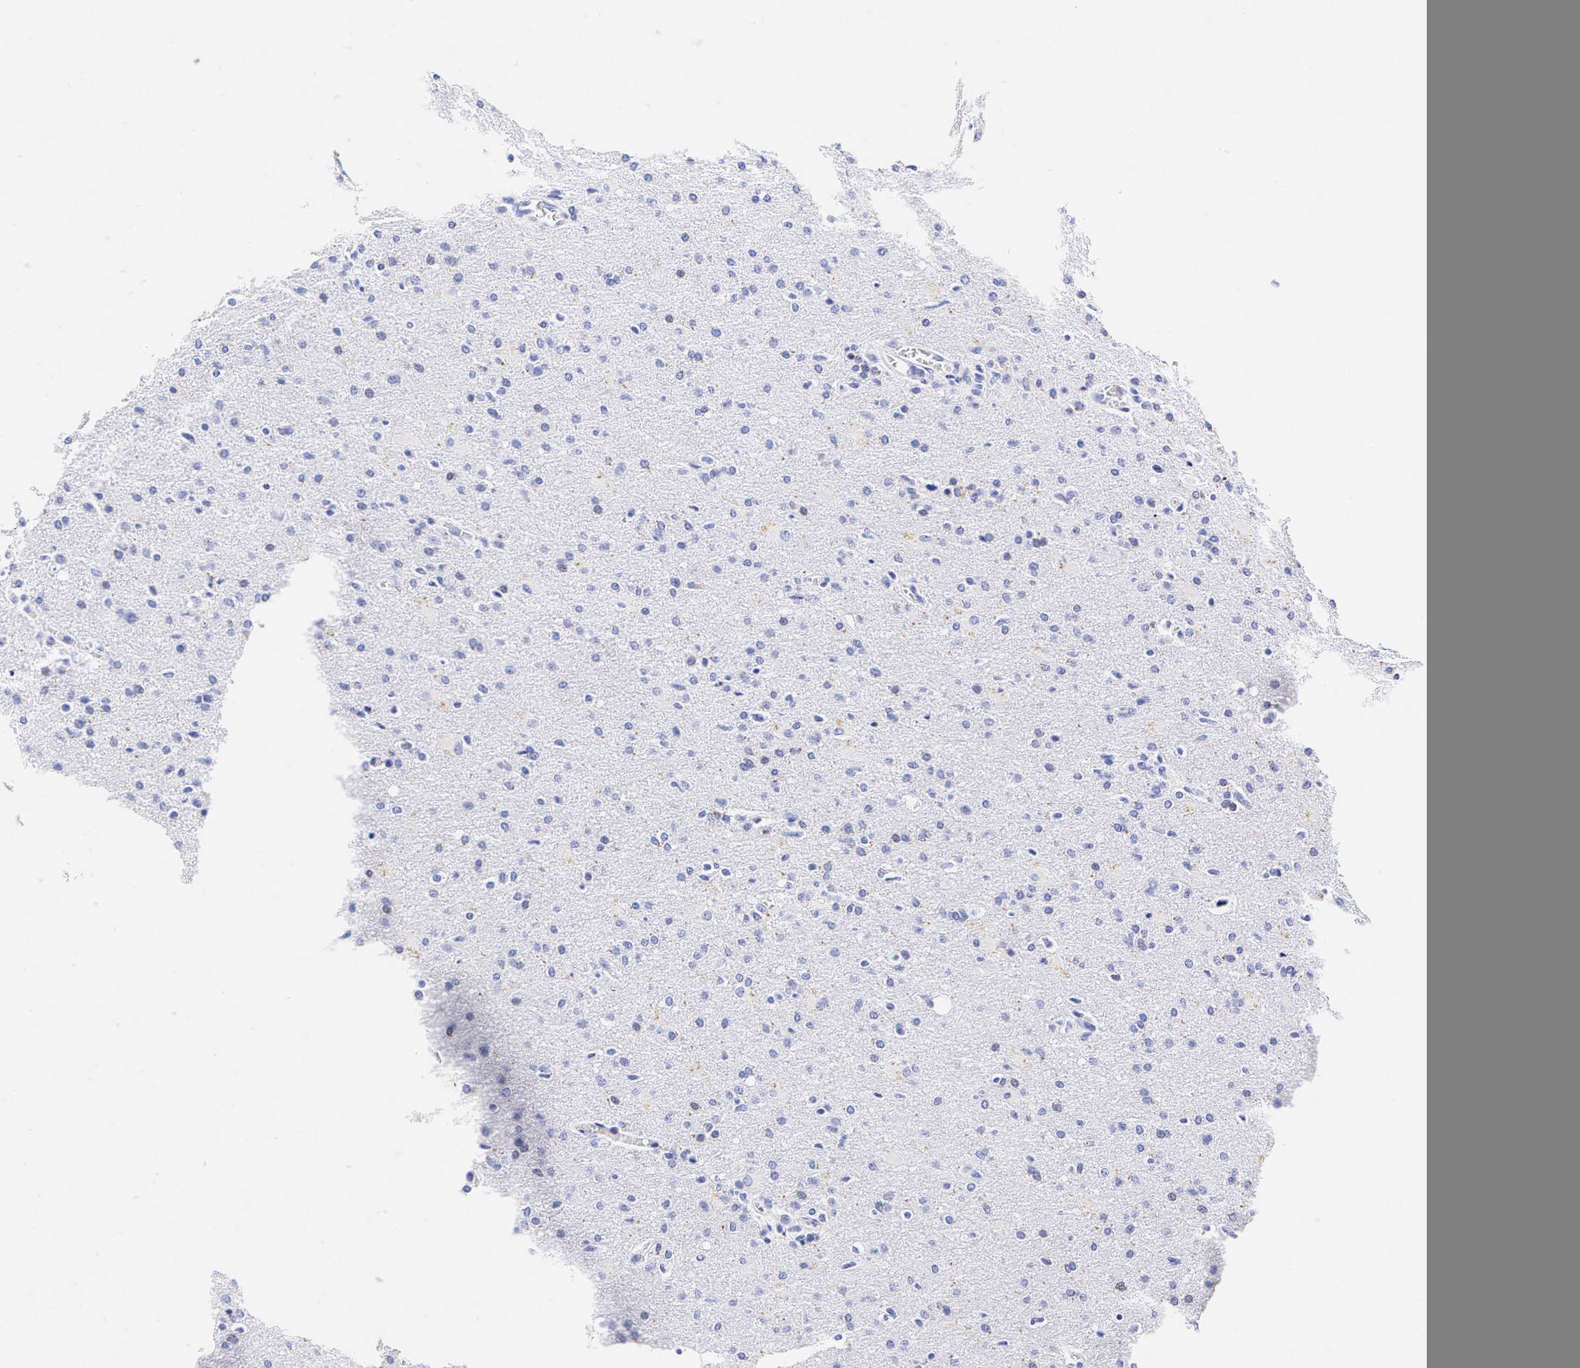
{"staining": {"intensity": "negative", "quantity": "none", "location": "none"}, "tissue": "glioma", "cell_type": "Tumor cells", "image_type": "cancer", "snomed": [{"axis": "morphology", "description": "Glioma, malignant, High grade"}, {"axis": "topography", "description": "Brain"}], "caption": "Immunohistochemistry (IHC) of malignant glioma (high-grade) exhibits no positivity in tumor cells.", "gene": "CD3E", "patient": {"sex": "male", "age": 68}}